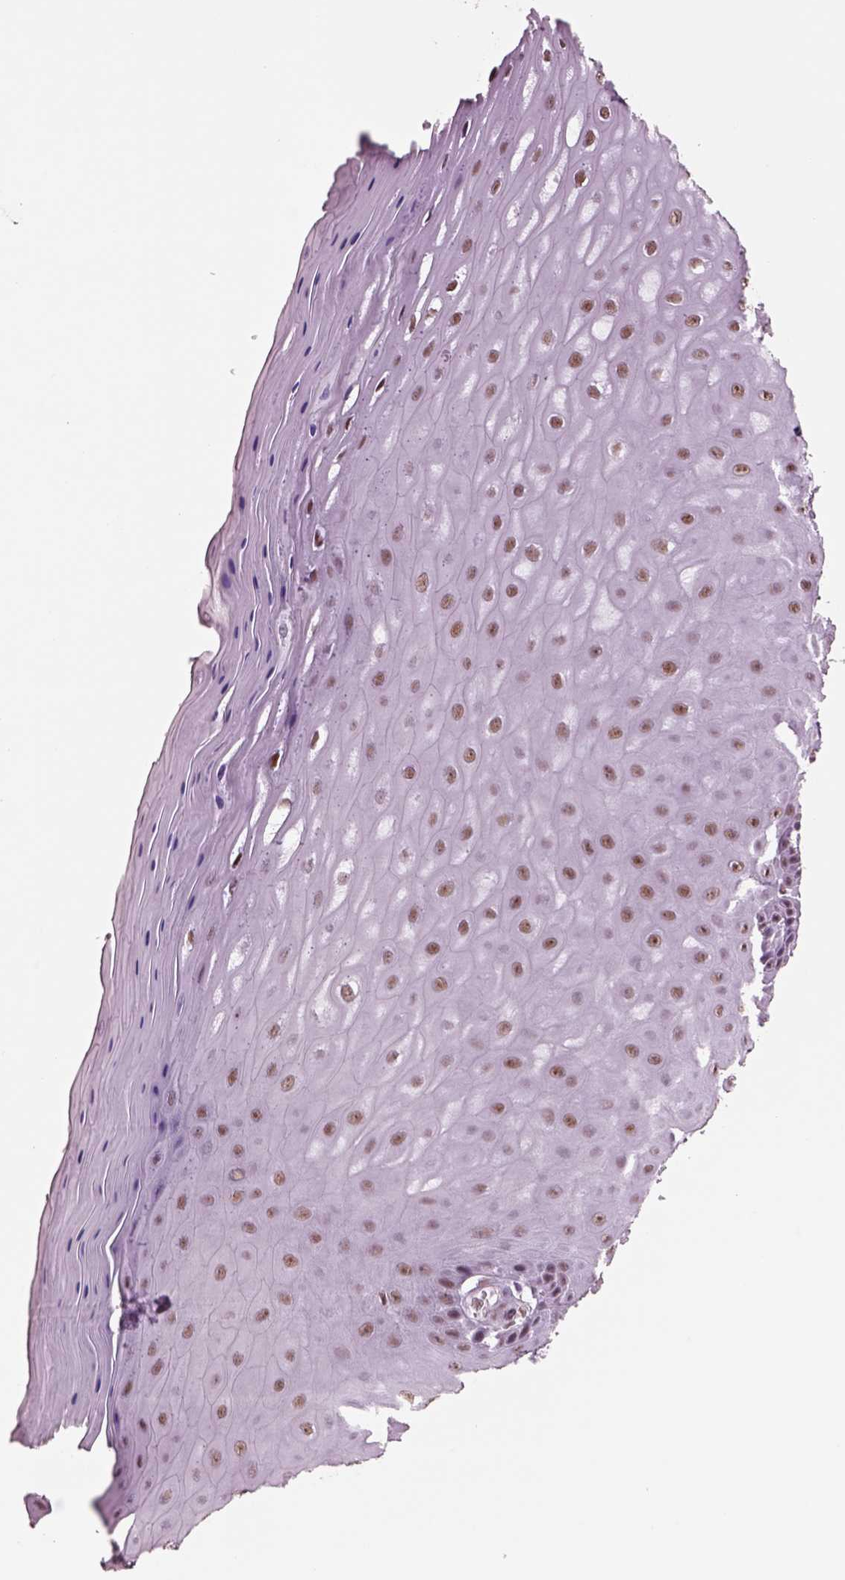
{"staining": {"intensity": "moderate", "quantity": ">75%", "location": "nuclear"}, "tissue": "vagina", "cell_type": "Squamous epithelial cells", "image_type": "normal", "snomed": [{"axis": "morphology", "description": "Normal tissue, NOS"}, {"axis": "topography", "description": "Vagina"}], "caption": "This is a histology image of immunohistochemistry (IHC) staining of benign vagina, which shows moderate staining in the nuclear of squamous epithelial cells.", "gene": "SEPHS1", "patient": {"sex": "female", "age": 83}}